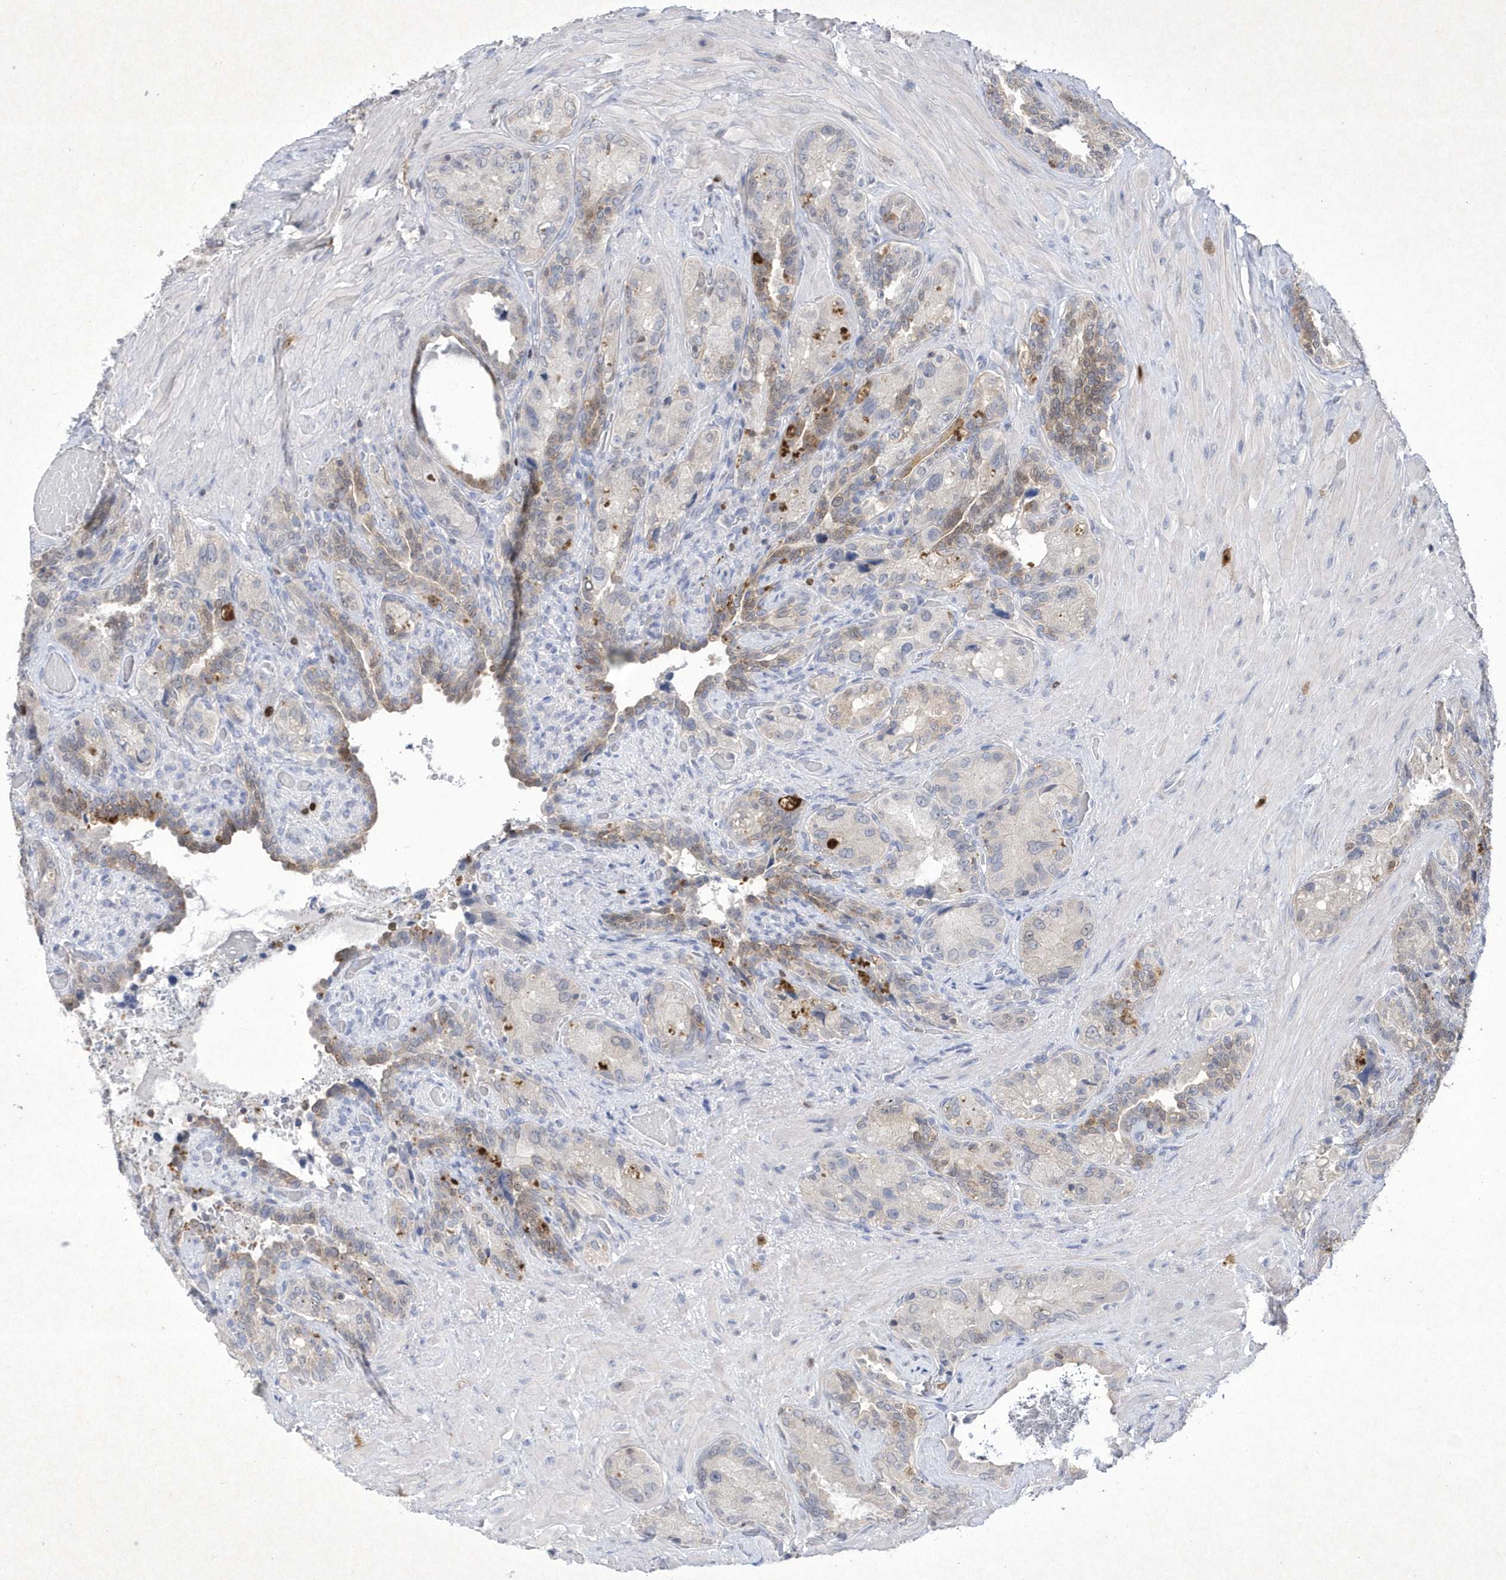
{"staining": {"intensity": "weak", "quantity": "<25%", "location": "cytoplasmic/membranous"}, "tissue": "seminal vesicle", "cell_type": "Glandular cells", "image_type": "normal", "snomed": [{"axis": "morphology", "description": "Normal tissue, NOS"}, {"axis": "topography", "description": "Seminal veicle"}, {"axis": "topography", "description": "Peripheral nerve tissue"}], "caption": "Image shows no significant protein expression in glandular cells of unremarkable seminal vesicle. Brightfield microscopy of IHC stained with DAB (brown) and hematoxylin (blue), captured at high magnification.", "gene": "BHLHA15", "patient": {"sex": "male", "age": 67}}